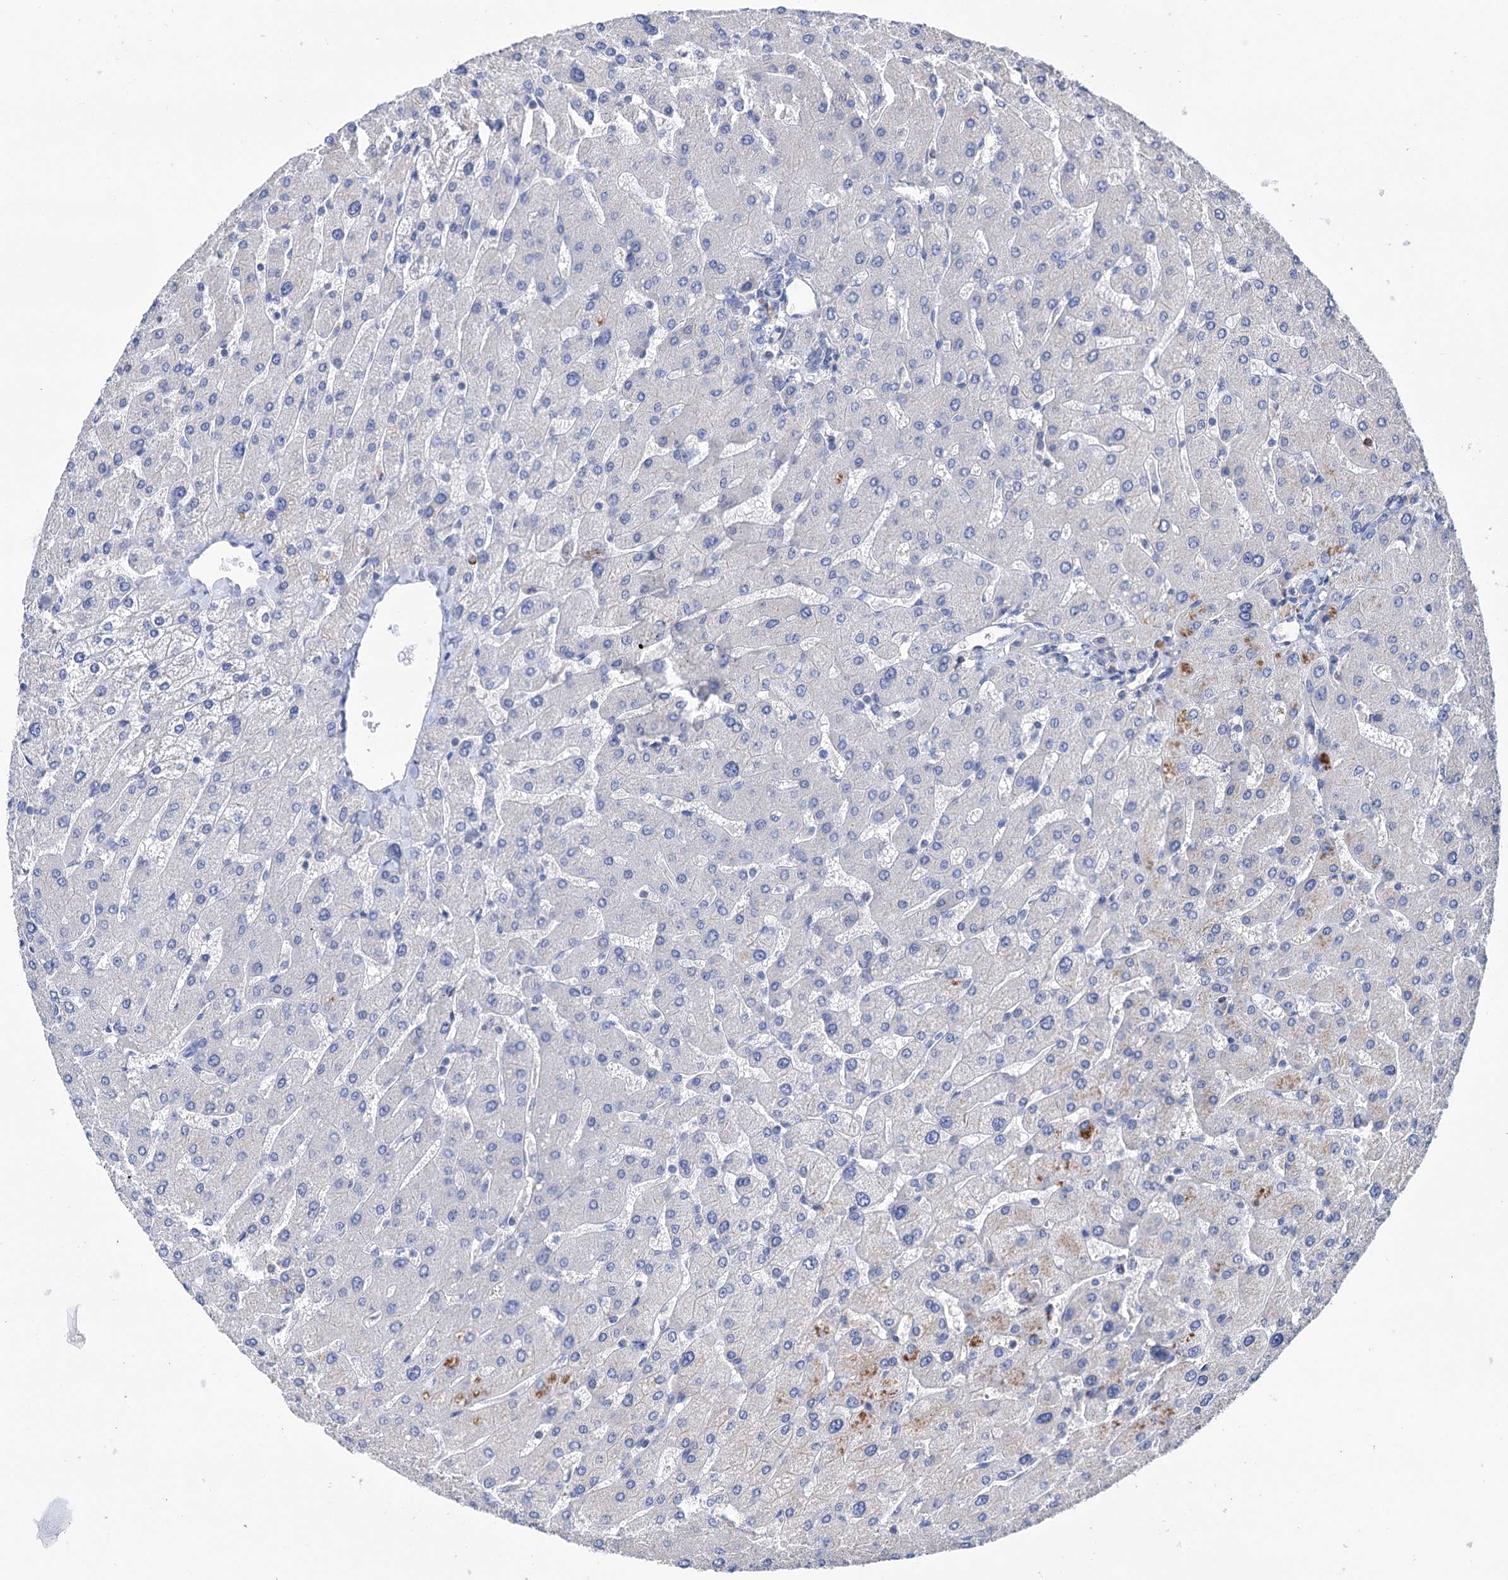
{"staining": {"intensity": "negative", "quantity": "none", "location": "none"}, "tissue": "liver", "cell_type": "Cholangiocytes", "image_type": "normal", "snomed": [{"axis": "morphology", "description": "Normal tissue, NOS"}, {"axis": "topography", "description": "Liver"}], "caption": "Immunohistochemistry histopathology image of normal liver: liver stained with DAB reveals no significant protein expression in cholangiocytes. (Stains: DAB IHC with hematoxylin counter stain, Microscopy: brightfield microscopy at high magnification).", "gene": "BBS4", "patient": {"sex": "male", "age": 55}}